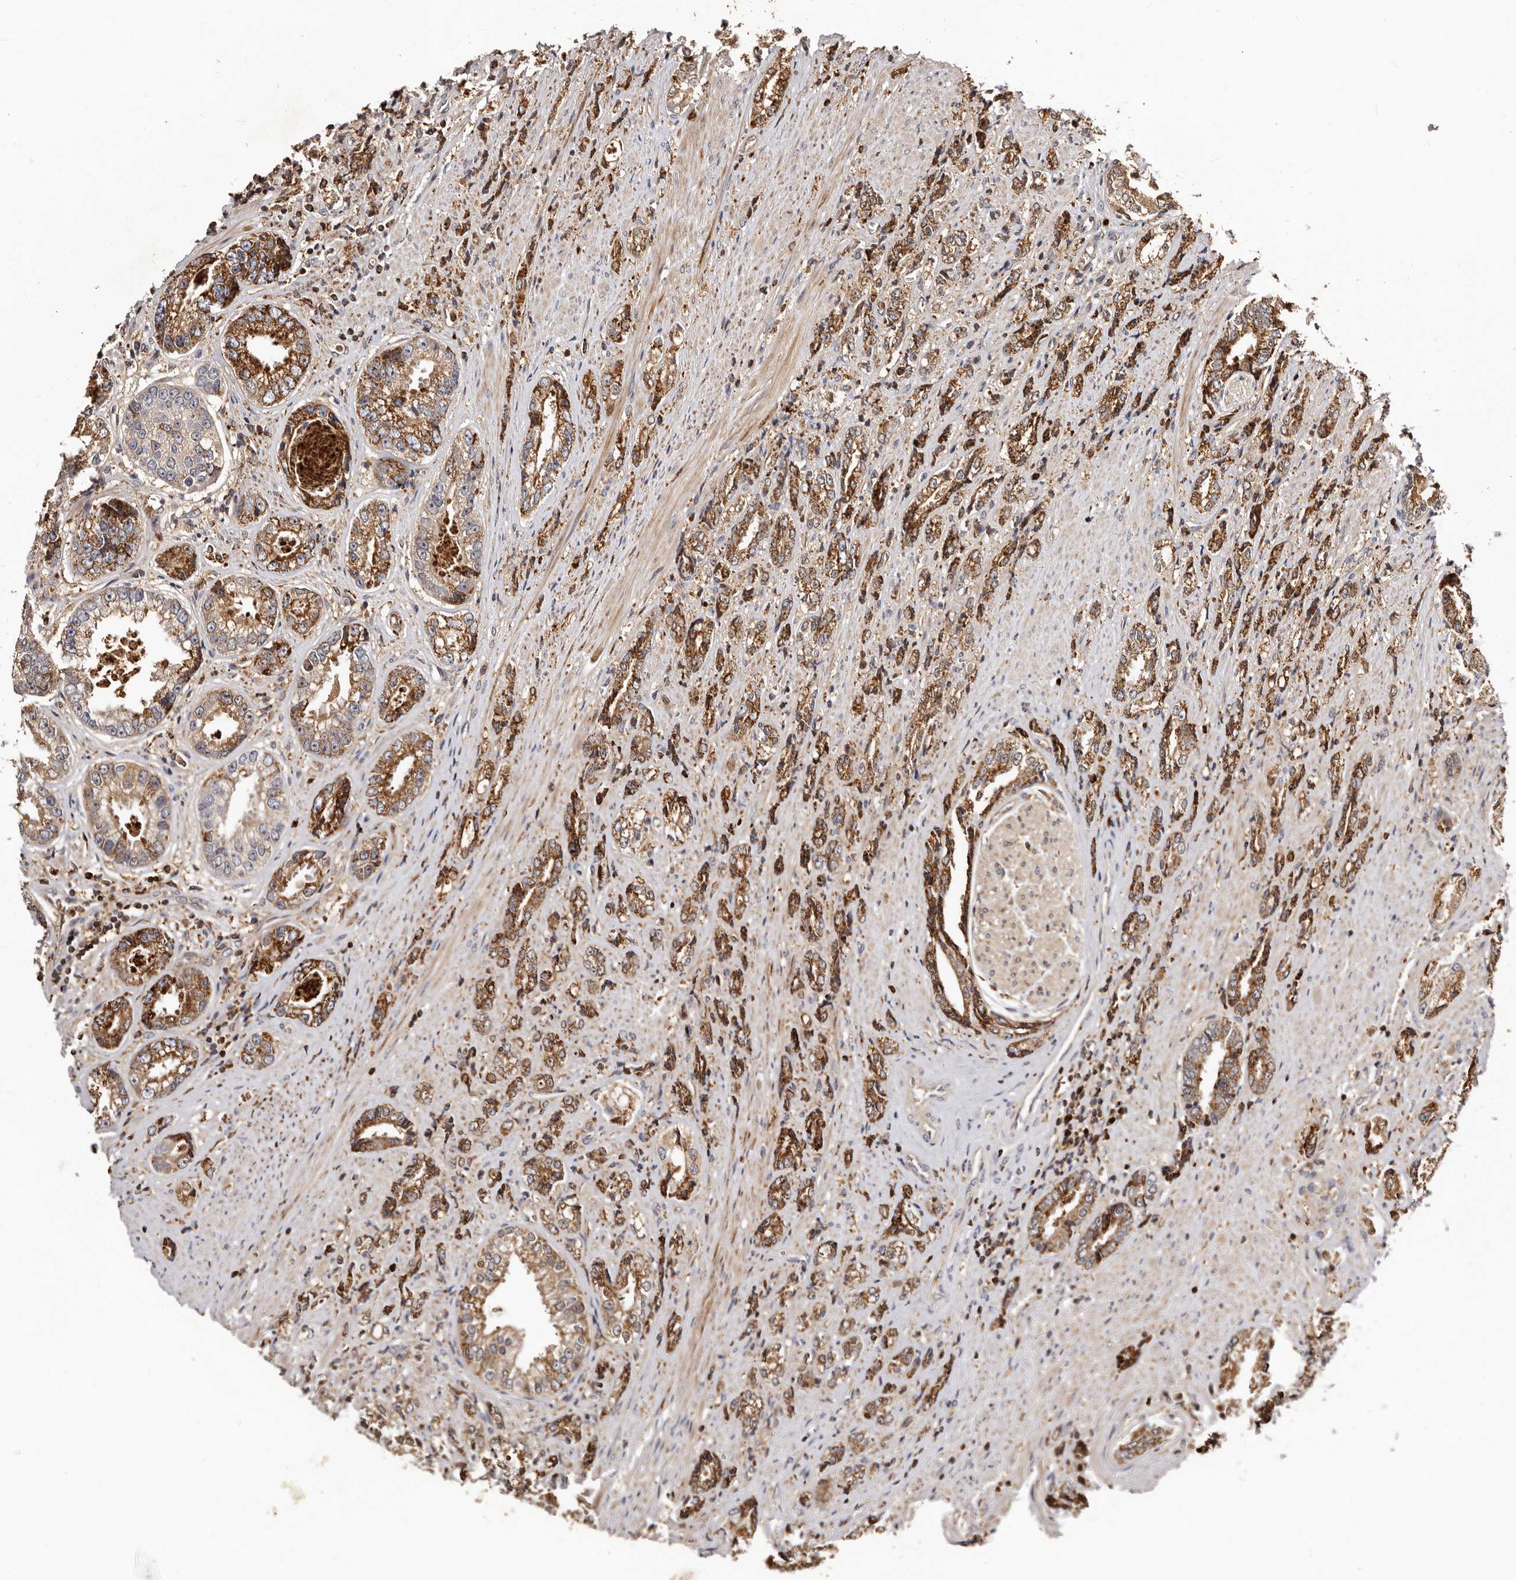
{"staining": {"intensity": "strong", "quantity": ">75%", "location": "cytoplasmic/membranous"}, "tissue": "prostate cancer", "cell_type": "Tumor cells", "image_type": "cancer", "snomed": [{"axis": "morphology", "description": "Adenocarcinoma, High grade"}, {"axis": "topography", "description": "Prostate"}], "caption": "IHC of human prostate cancer displays high levels of strong cytoplasmic/membranous expression in approximately >75% of tumor cells. (Stains: DAB in brown, nuclei in blue, Microscopy: brightfield microscopy at high magnification).", "gene": "BAX", "patient": {"sex": "male", "age": 61}}